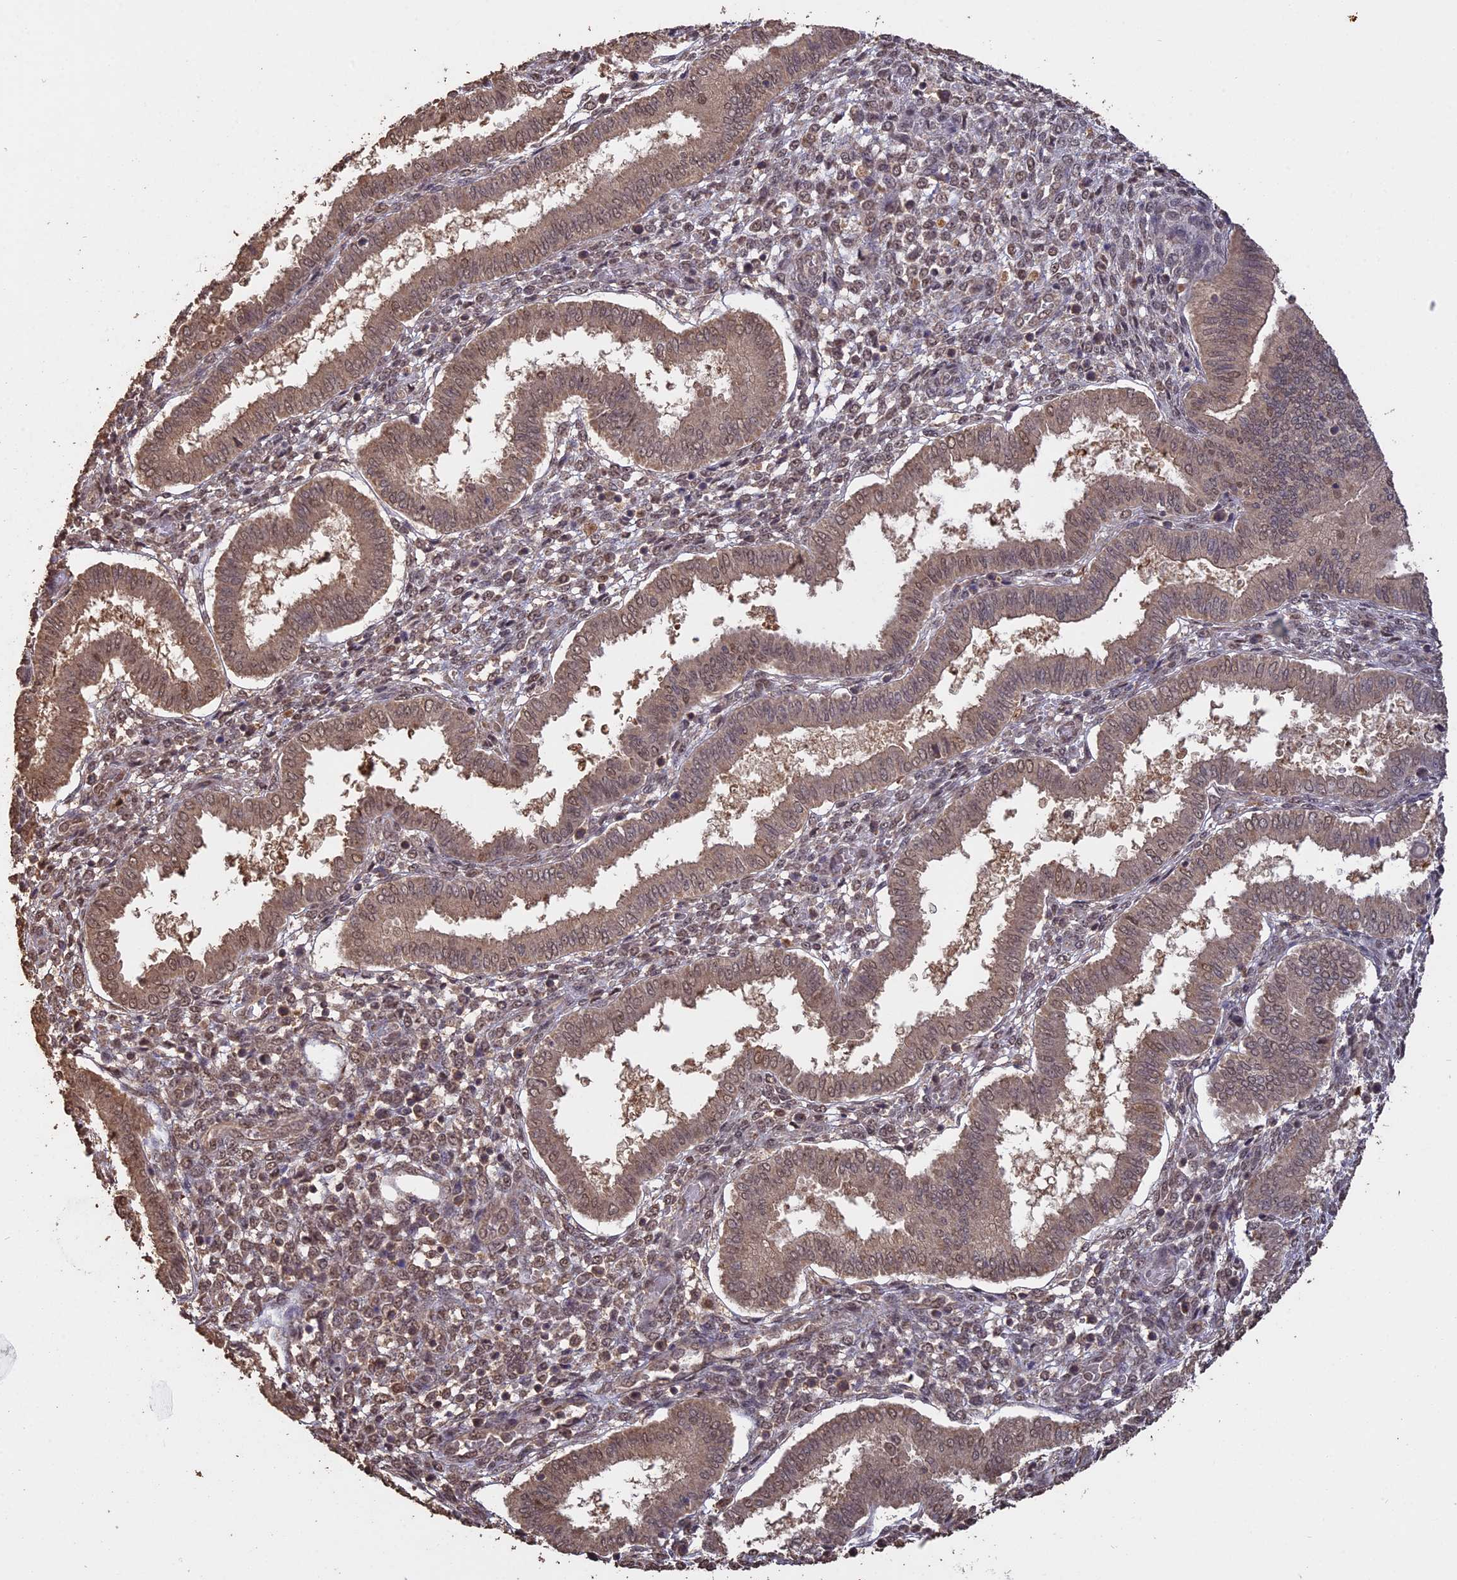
{"staining": {"intensity": "weak", "quantity": "25%-75%", "location": "nuclear"}, "tissue": "endometrium", "cell_type": "Cells in endometrial stroma", "image_type": "normal", "snomed": [{"axis": "morphology", "description": "Normal tissue, NOS"}, {"axis": "topography", "description": "Endometrium"}], "caption": "High-power microscopy captured an immunohistochemistry (IHC) image of benign endometrium, revealing weak nuclear positivity in approximately 25%-75% of cells in endometrial stroma.", "gene": "PSMC6", "patient": {"sex": "female", "age": 24}}